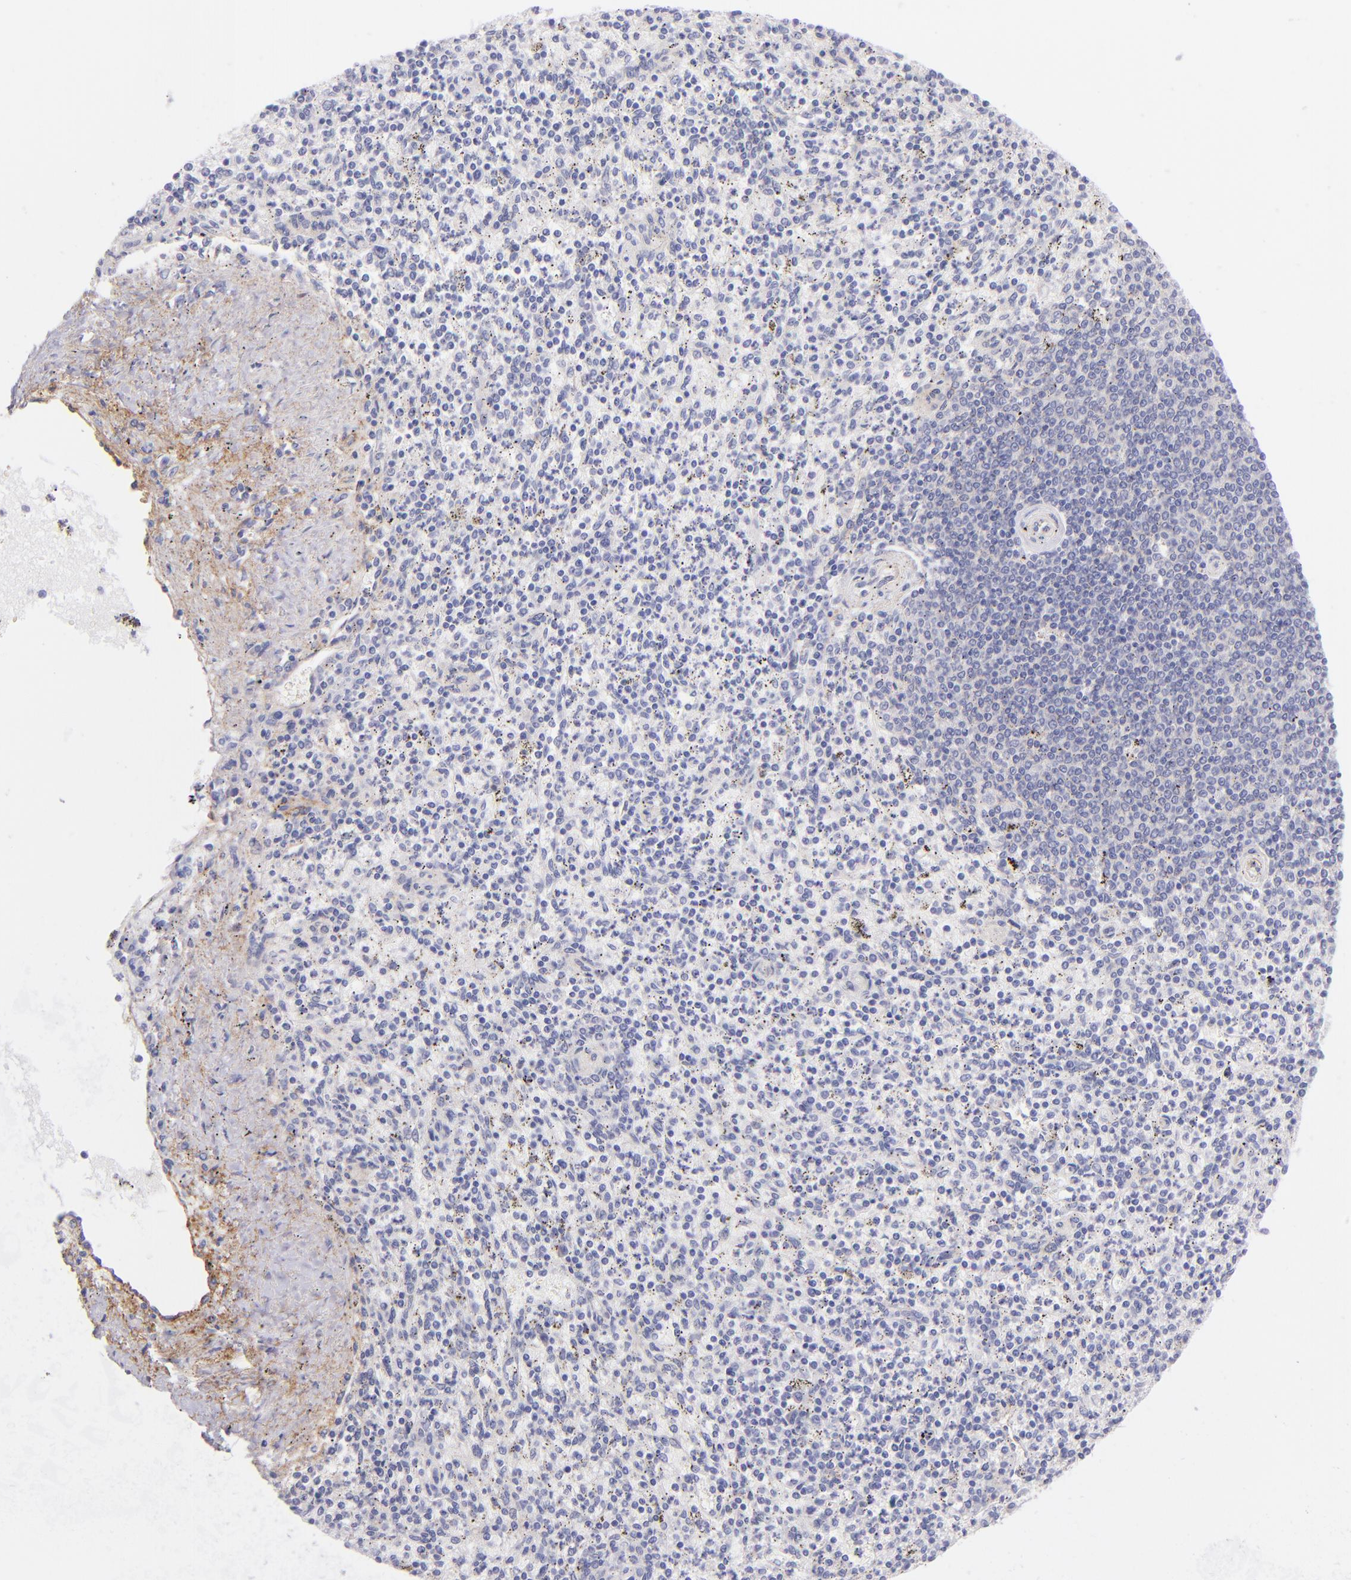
{"staining": {"intensity": "weak", "quantity": "25%-75%", "location": "cytoplasmic/membranous"}, "tissue": "spleen", "cell_type": "Cells in red pulp", "image_type": "normal", "snomed": [{"axis": "morphology", "description": "Normal tissue, NOS"}, {"axis": "topography", "description": "Spleen"}], "caption": "The histopathology image displays a brown stain indicating the presence of a protein in the cytoplasmic/membranous of cells in red pulp in spleen. (Brightfield microscopy of DAB IHC at high magnification).", "gene": "CD81", "patient": {"sex": "male", "age": 72}}